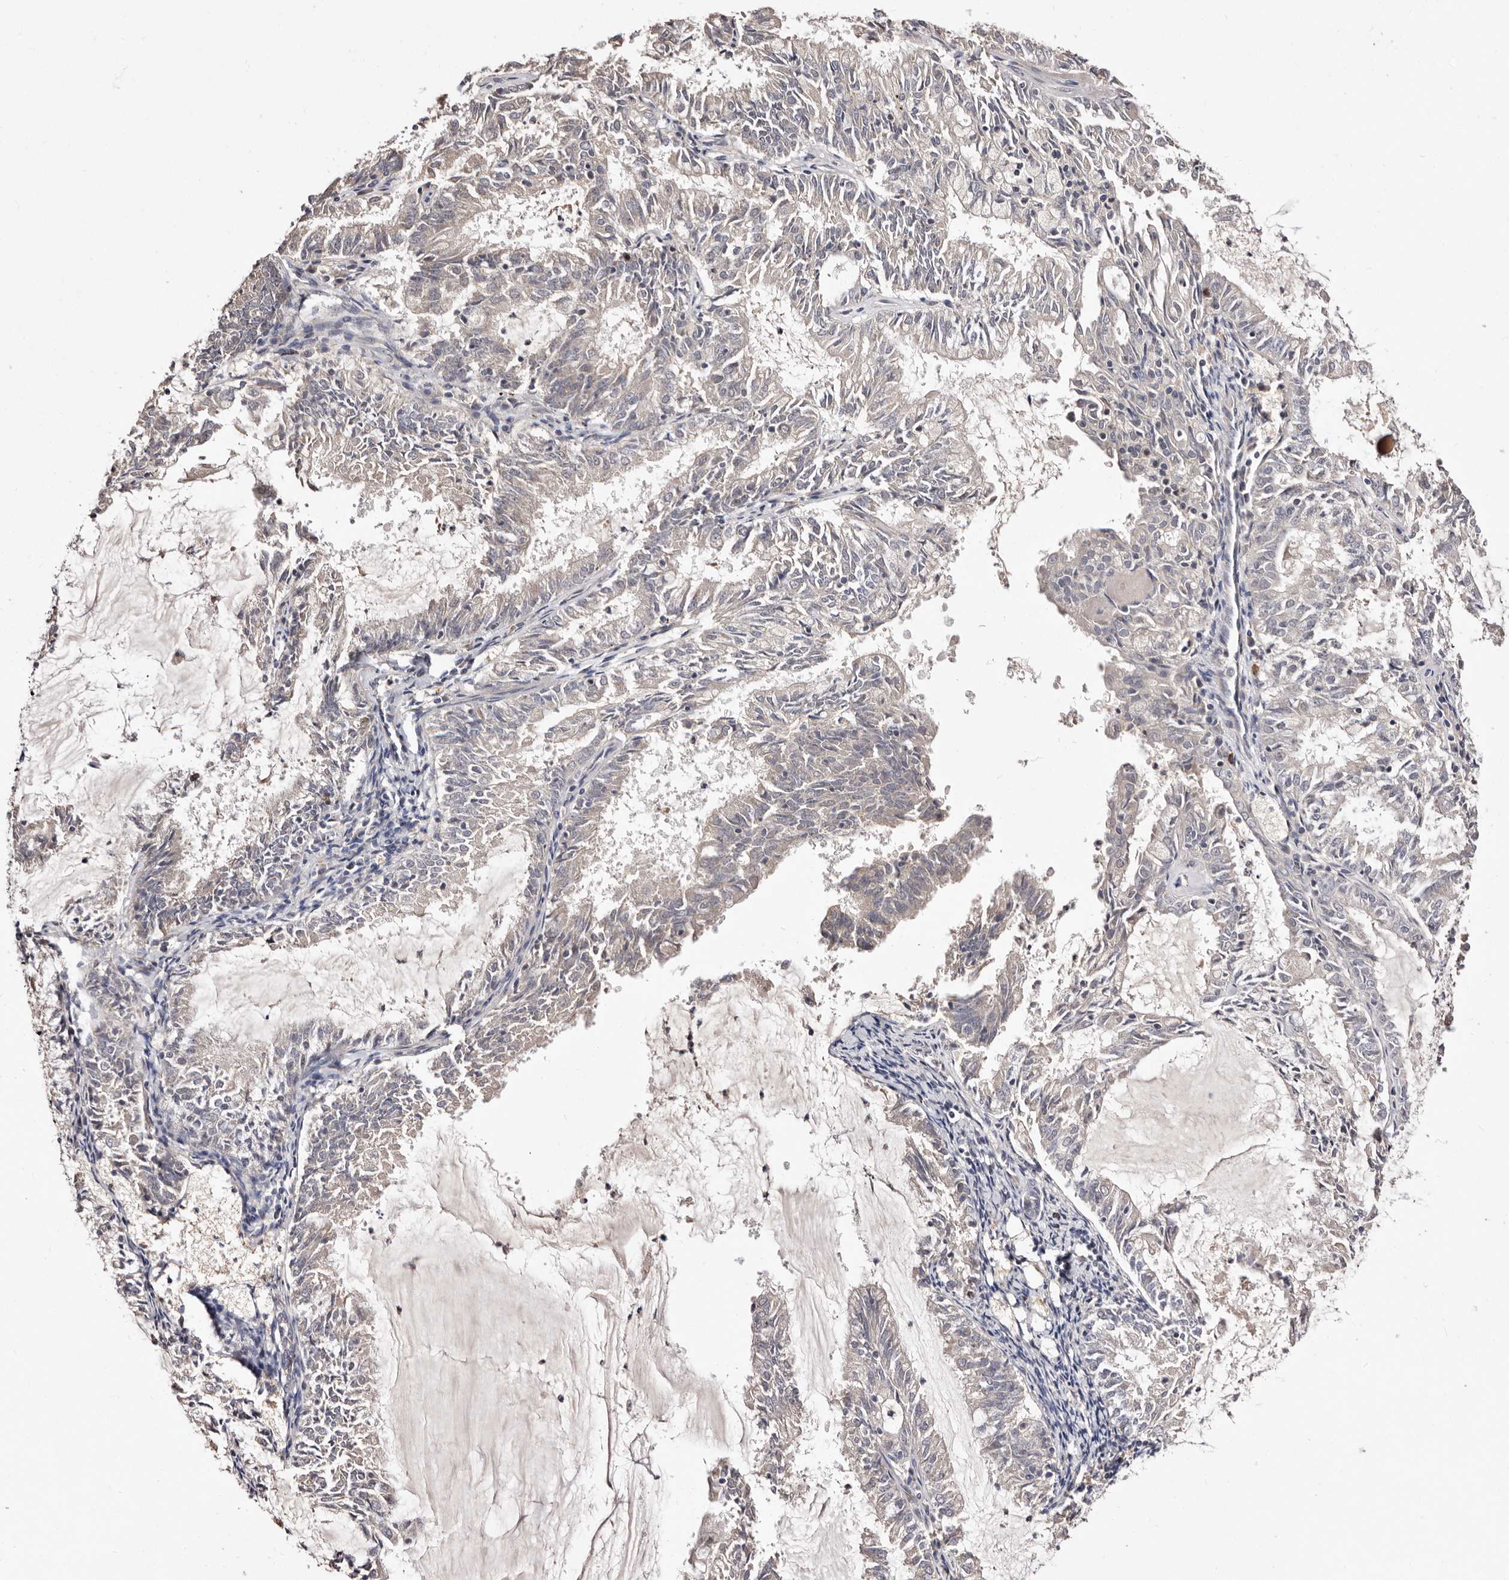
{"staining": {"intensity": "negative", "quantity": "none", "location": "none"}, "tissue": "endometrial cancer", "cell_type": "Tumor cells", "image_type": "cancer", "snomed": [{"axis": "morphology", "description": "Adenocarcinoma, NOS"}, {"axis": "topography", "description": "Endometrium"}], "caption": "An immunohistochemistry histopathology image of endometrial cancer (adenocarcinoma) is shown. There is no staining in tumor cells of endometrial cancer (adenocarcinoma).", "gene": "CDCA8", "patient": {"sex": "female", "age": 57}}